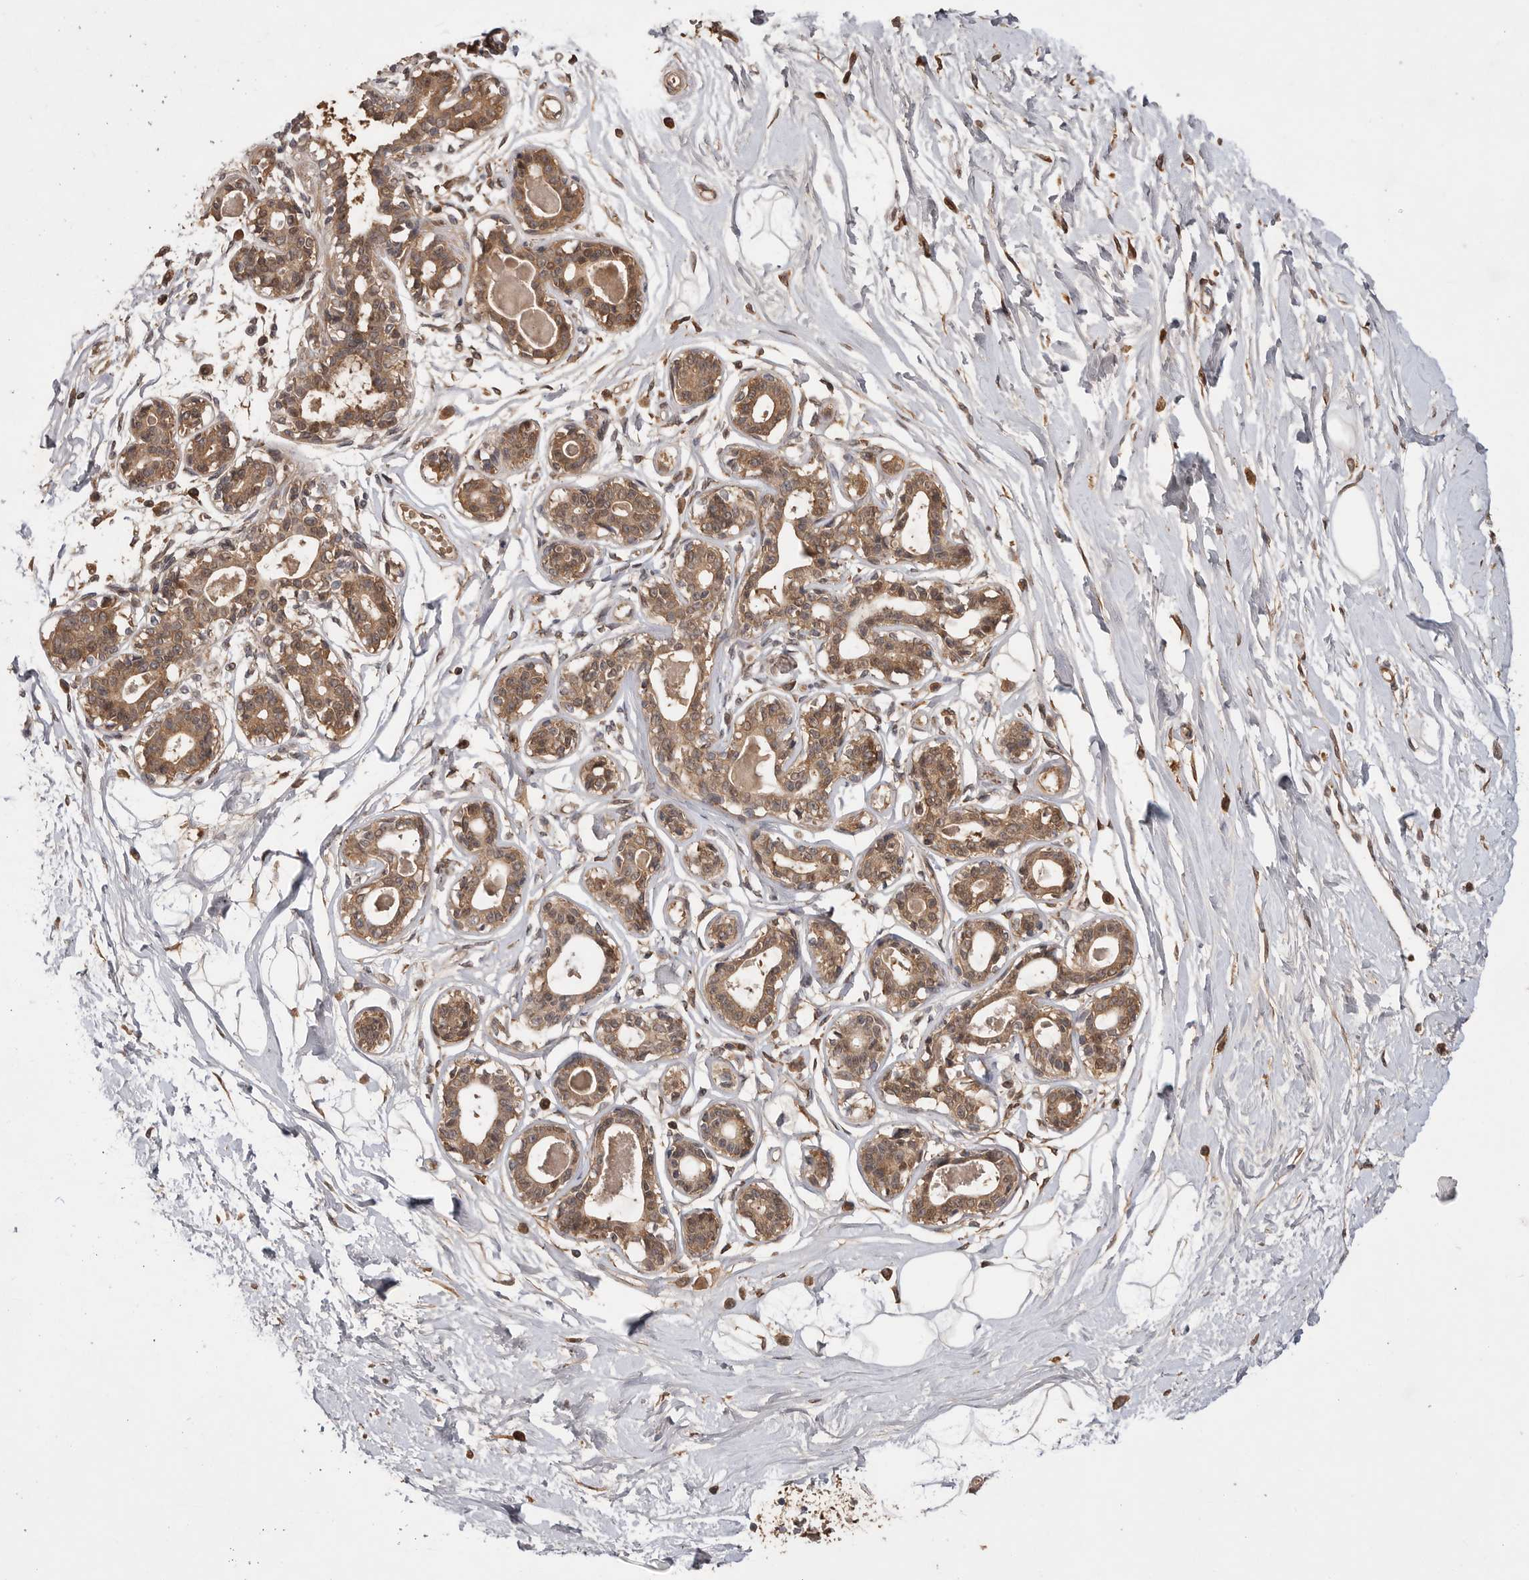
{"staining": {"intensity": "moderate", "quantity": ">75%", "location": "cytoplasmic/membranous"}, "tissue": "breast", "cell_type": "Adipocytes", "image_type": "normal", "snomed": [{"axis": "morphology", "description": "Normal tissue, NOS"}, {"axis": "topography", "description": "Breast"}], "caption": "Moderate cytoplasmic/membranous staining for a protein is appreciated in about >75% of adipocytes of unremarkable breast using immunohistochemistry.", "gene": "VN1R4", "patient": {"sex": "female", "age": 45}}